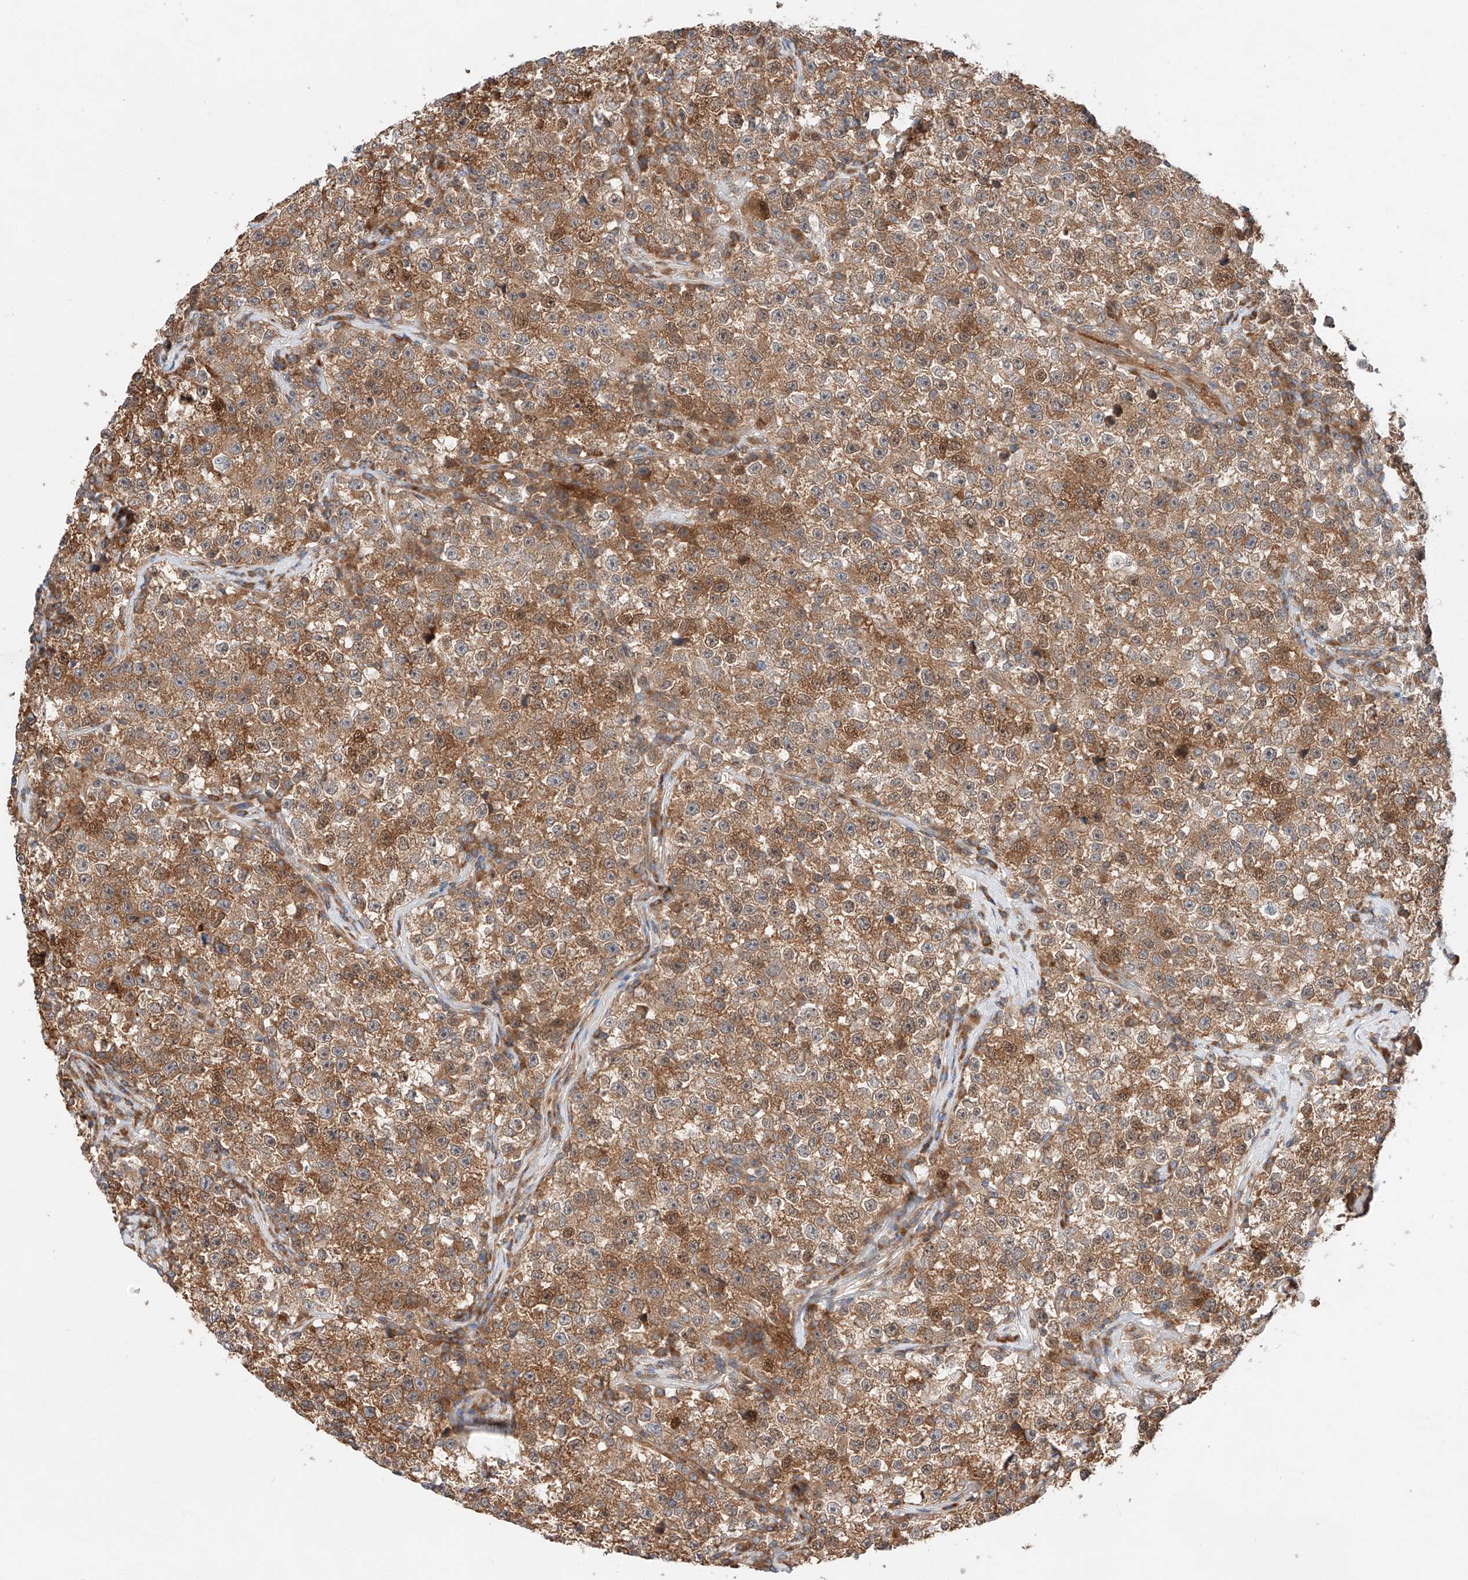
{"staining": {"intensity": "moderate", "quantity": ">75%", "location": "cytoplasmic/membranous,nuclear"}, "tissue": "testis cancer", "cell_type": "Tumor cells", "image_type": "cancer", "snomed": [{"axis": "morphology", "description": "Seminoma, NOS"}, {"axis": "topography", "description": "Testis"}], "caption": "The micrograph displays a brown stain indicating the presence of a protein in the cytoplasmic/membranous and nuclear of tumor cells in testis seminoma. (DAB (3,3'-diaminobenzidine) IHC with brightfield microscopy, high magnification).", "gene": "RUSC1", "patient": {"sex": "male", "age": 22}}